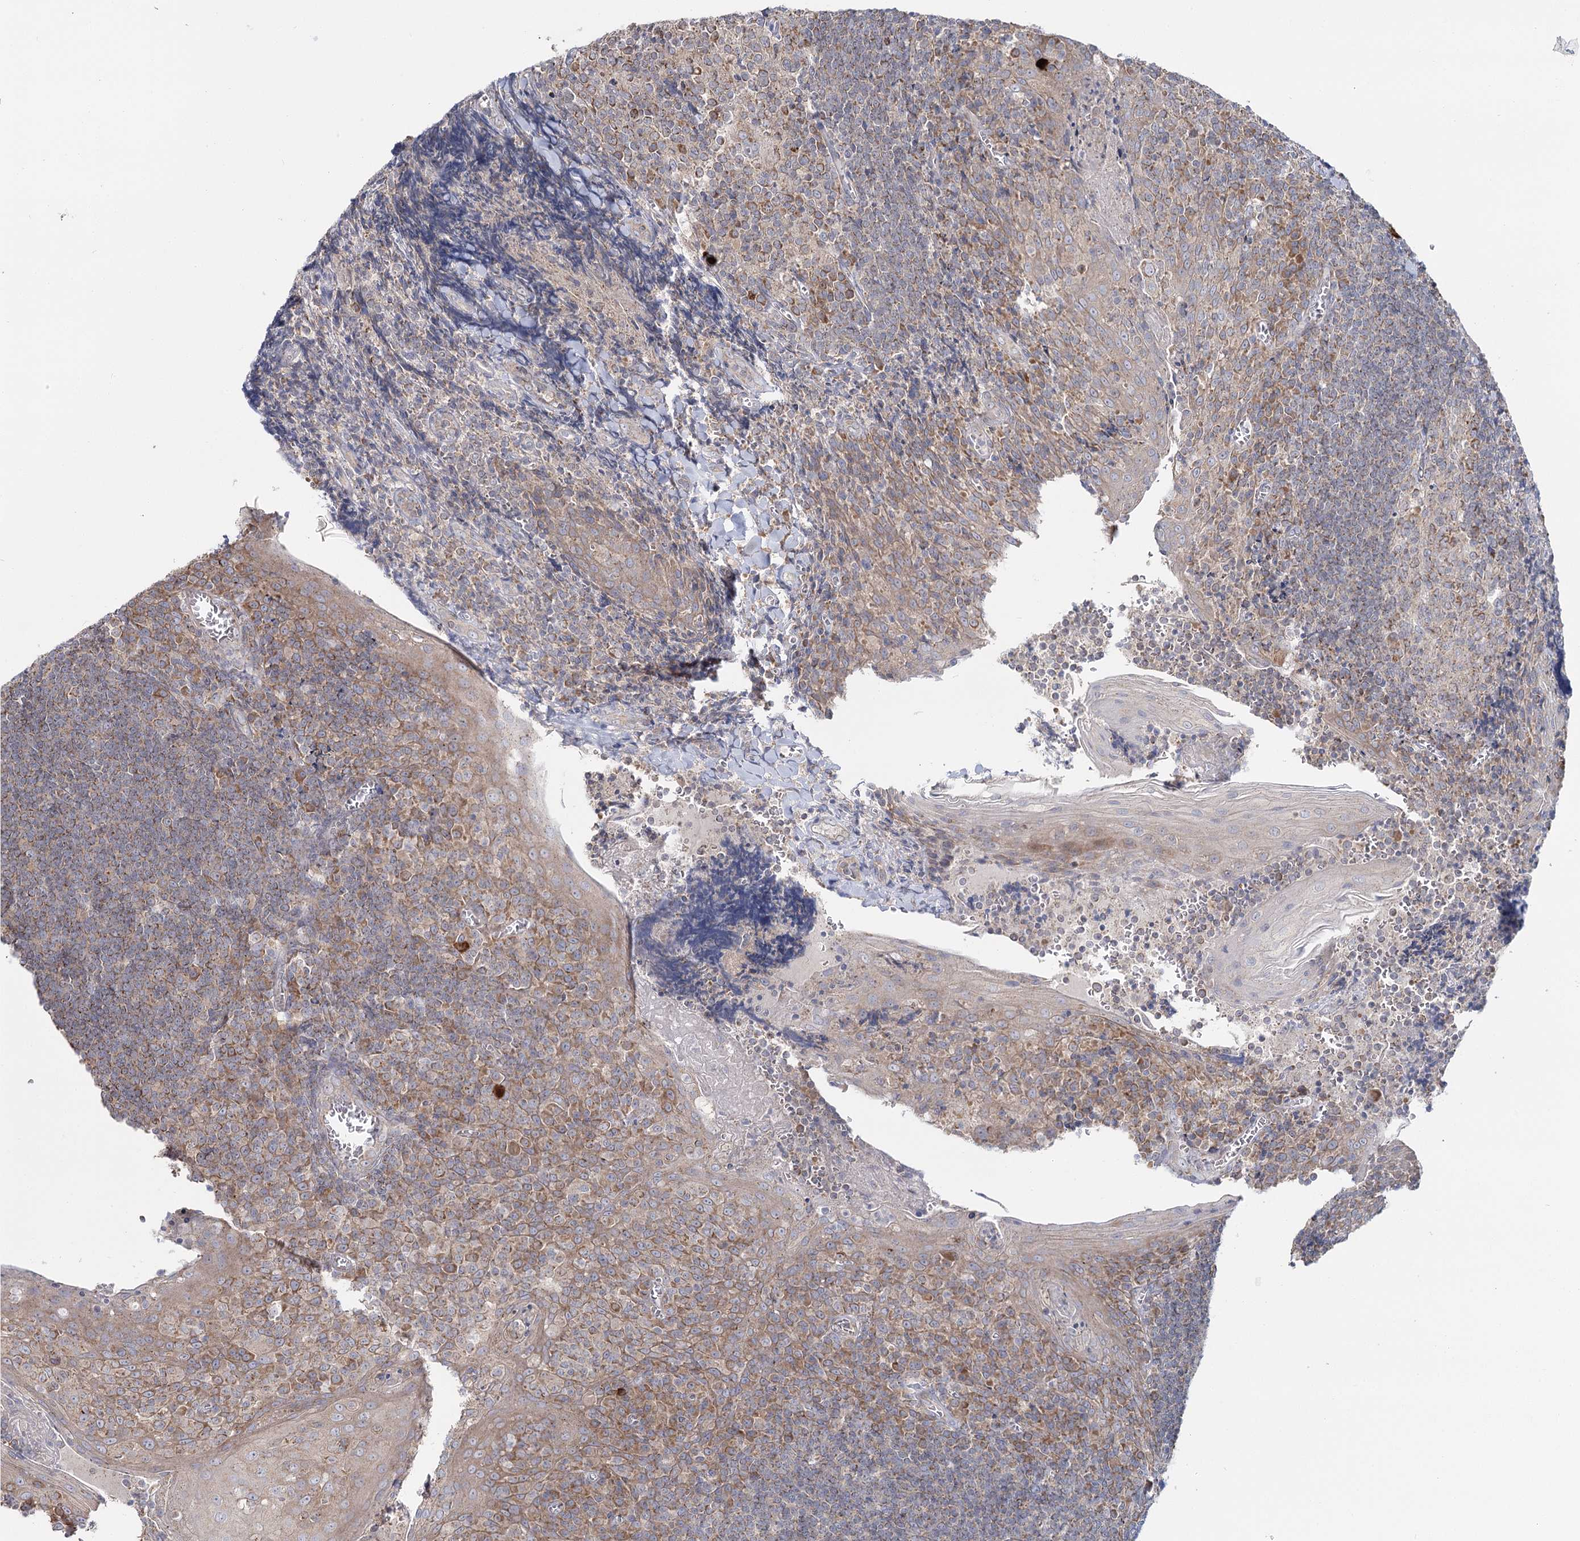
{"staining": {"intensity": "moderate", "quantity": "<25%", "location": "cytoplasmic/membranous"}, "tissue": "tonsil", "cell_type": "Germinal center cells", "image_type": "normal", "snomed": [{"axis": "morphology", "description": "Normal tissue, NOS"}, {"axis": "topography", "description": "Tonsil"}], "caption": "IHC of benign human tonsil demonstrates low levels of moderate cytoplasmic/membranous expression in about <25% of germinal center cells. (DAB (3,3'-diaminobenzidine) IHC with brightfield microscopy, high magnification).", "gene": "ACOX2", "patient": {"sex": "male", "age": 27}}